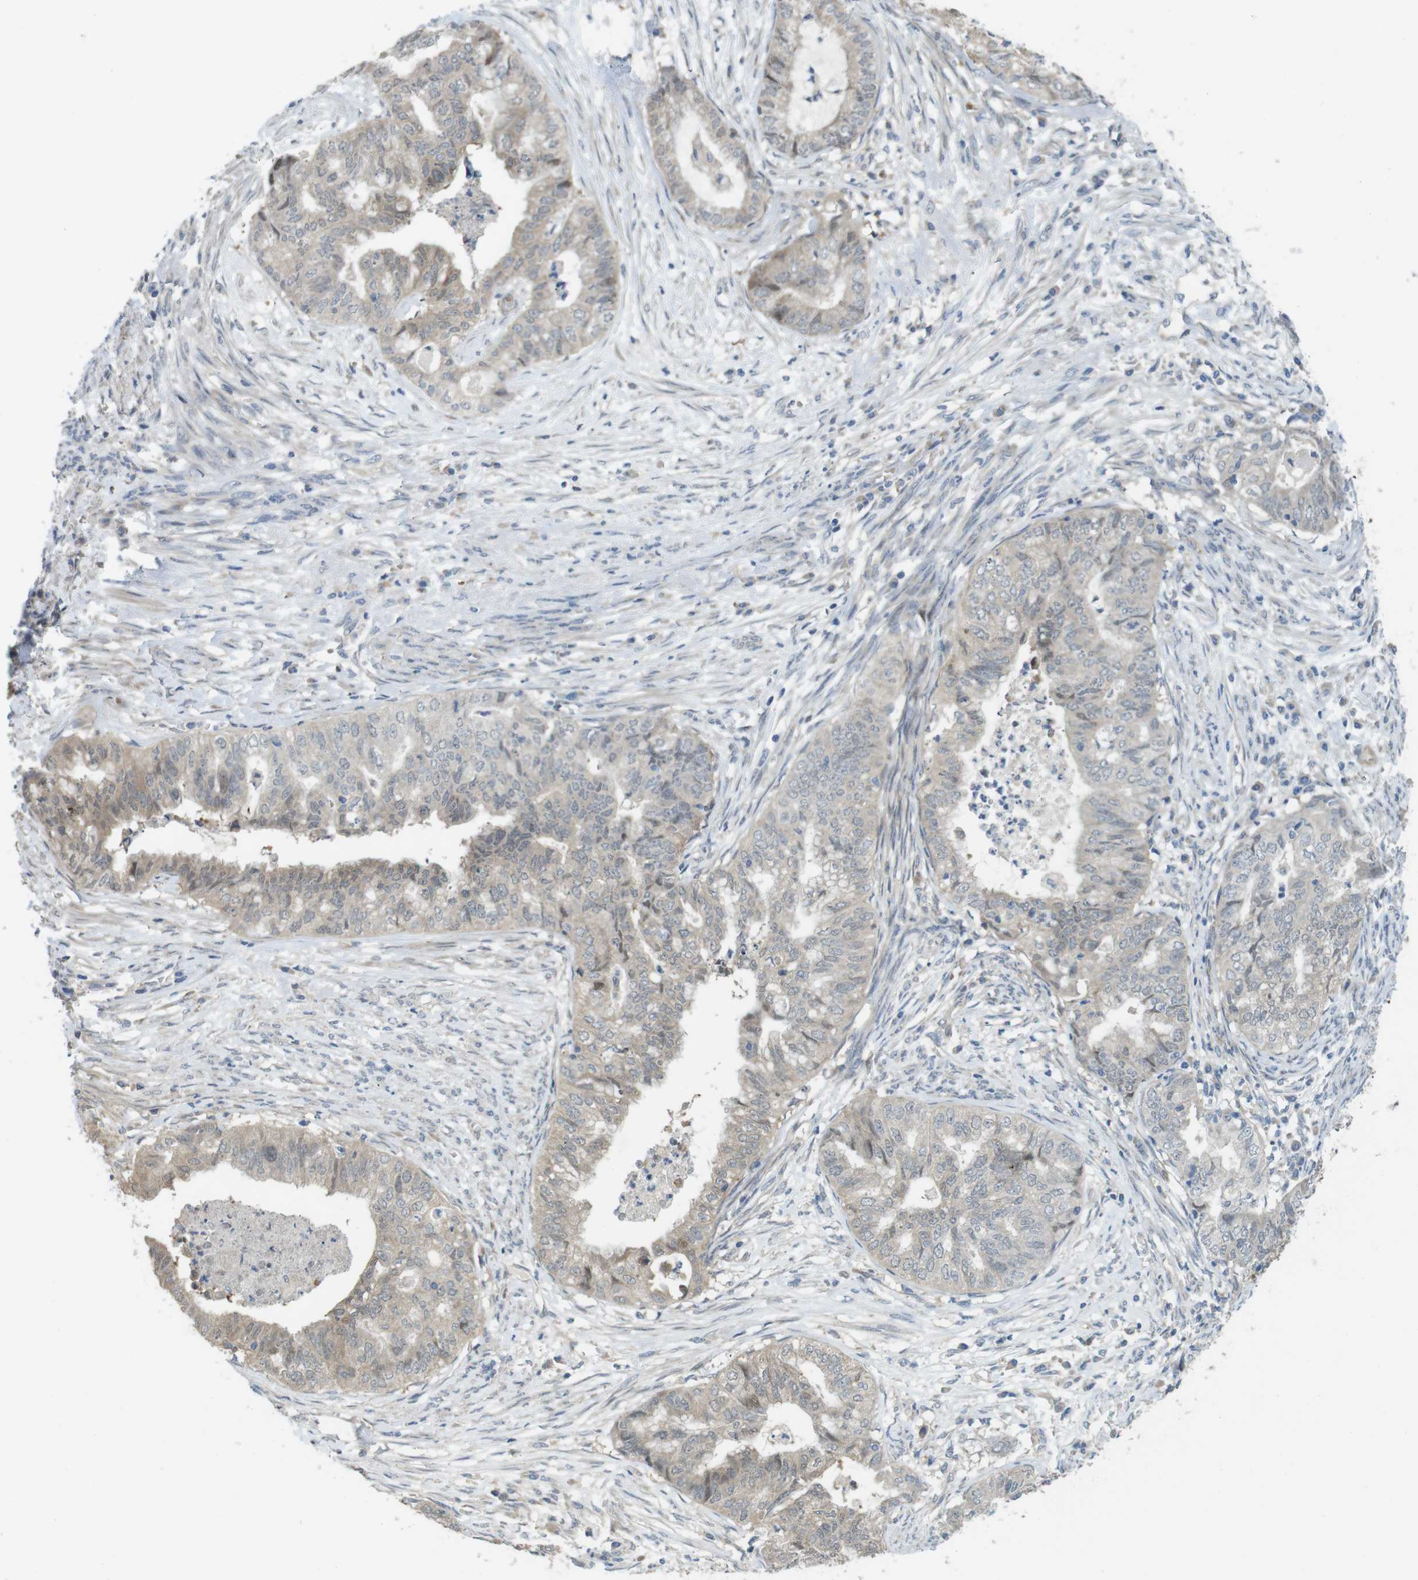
{"staining": {"intensity": "weak", "quantity": "<25%", "location": "cytoplasmic/membranous"}, "tissue": "endometrial cancer", "cell_type": "Tumor cells", "image_type": "cancer", "snomed": [{"axis": "morphology", "description": "Adenocarcinoma, NOS"}, {"axis": "topography", "description": "Endometrium"}], "caption": "High power microscopy histopathology image of an immunohistochemistry histopathology image of adenocarcinoma (endometrial), revealing no significant positivity in tumor cells.", "gene": "ABHD15", "patient": {"sex": "female", "age": 79}}